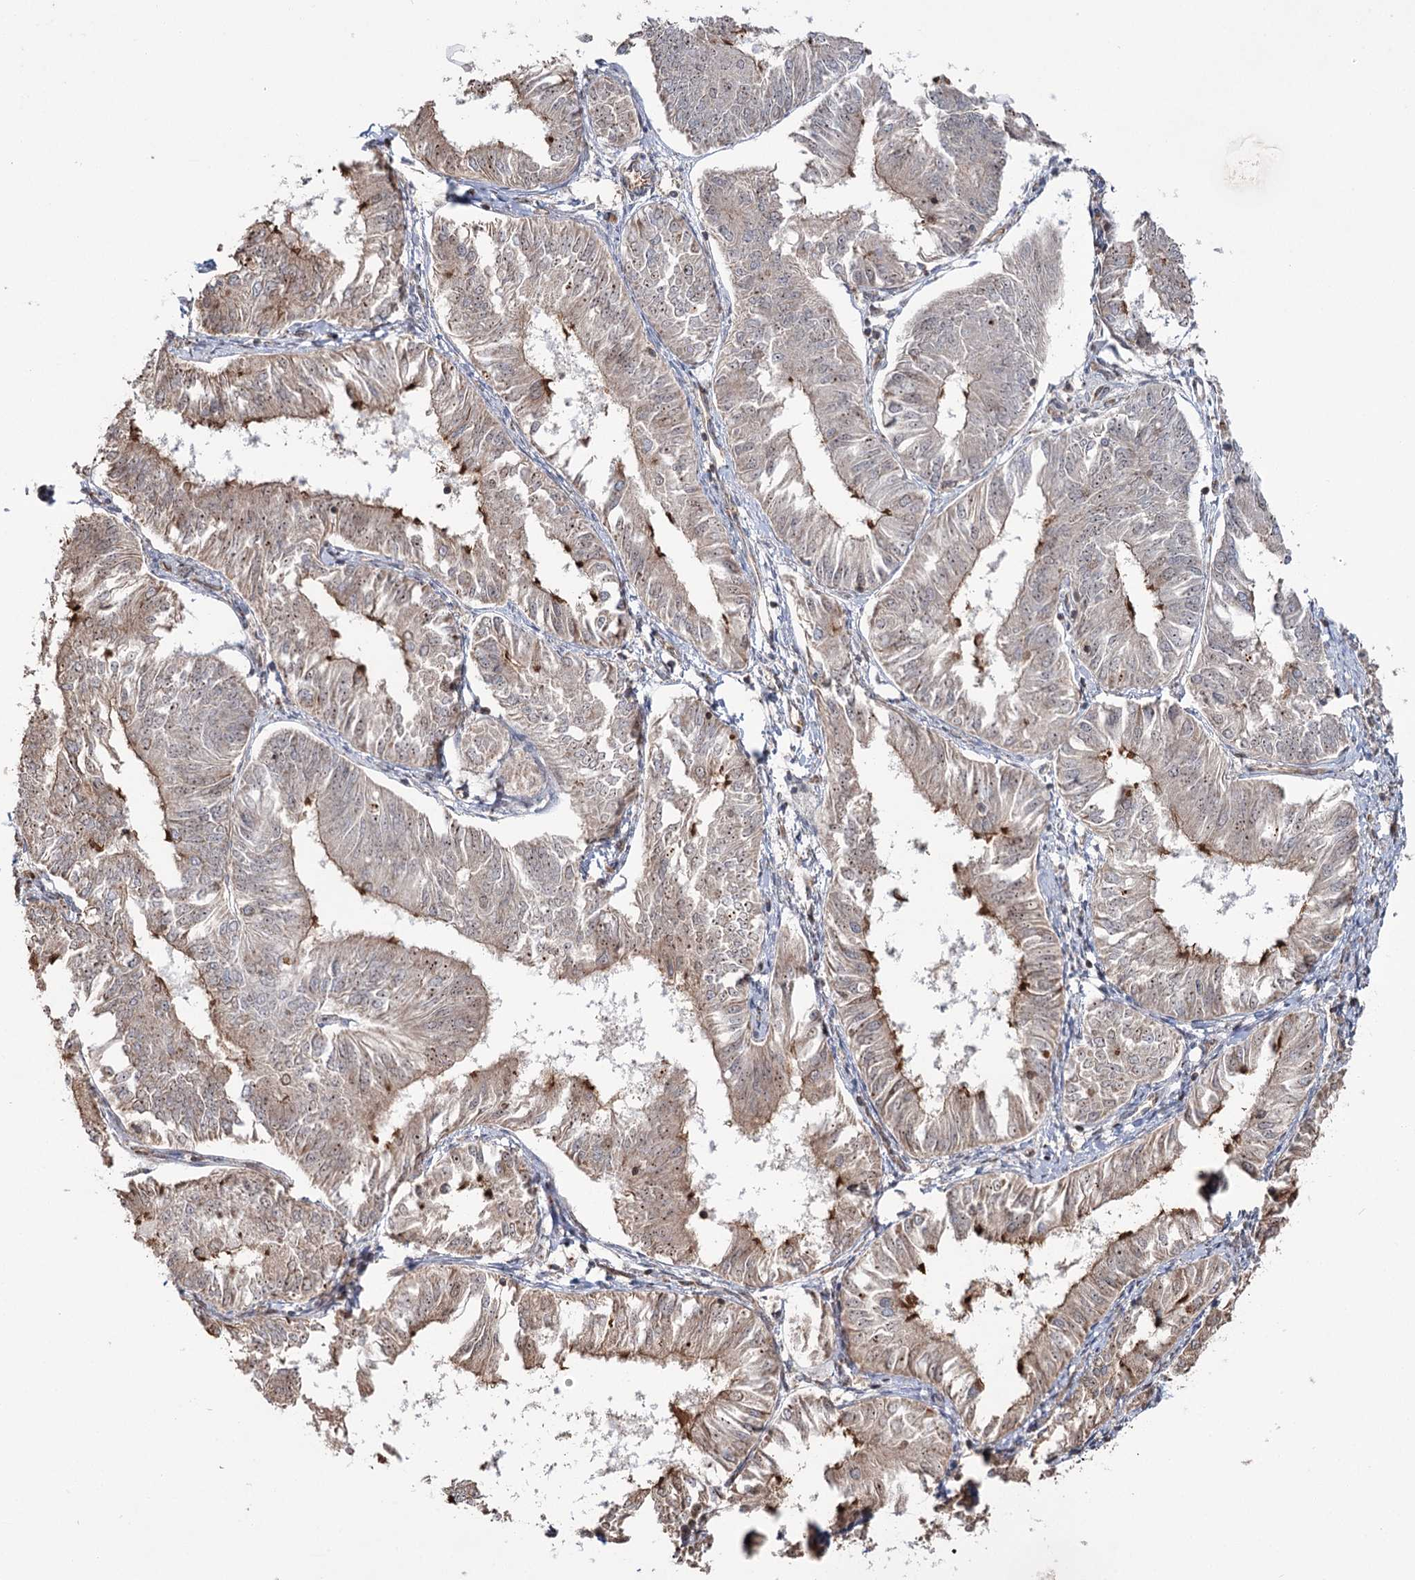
{"staining": {"intensity": "weak", "quantity": "25%-75%", "location": "cytoplasmic/membranous,nuclear"}, "tissue": "endometrial cancer", "cell_type": "Tumor cells", "image_type": "cancer", "snomed": [{"axis": "morphology", "description": "Adenocarcinoma, NOS"}, {"axis": "topography", "description": "Endometrium"}], "caption": "Immunohistochemical staining of human endometrial cancer displays low levels of weak cytoplasmic/membranous and nuclear protein staining in about 25%-75% of tumor cells. Ihc stains the protein of interest in brown and the nuclei are stained blue.", "gene": "STEEP1", "patient": {"sex": "female", "age": 58}}